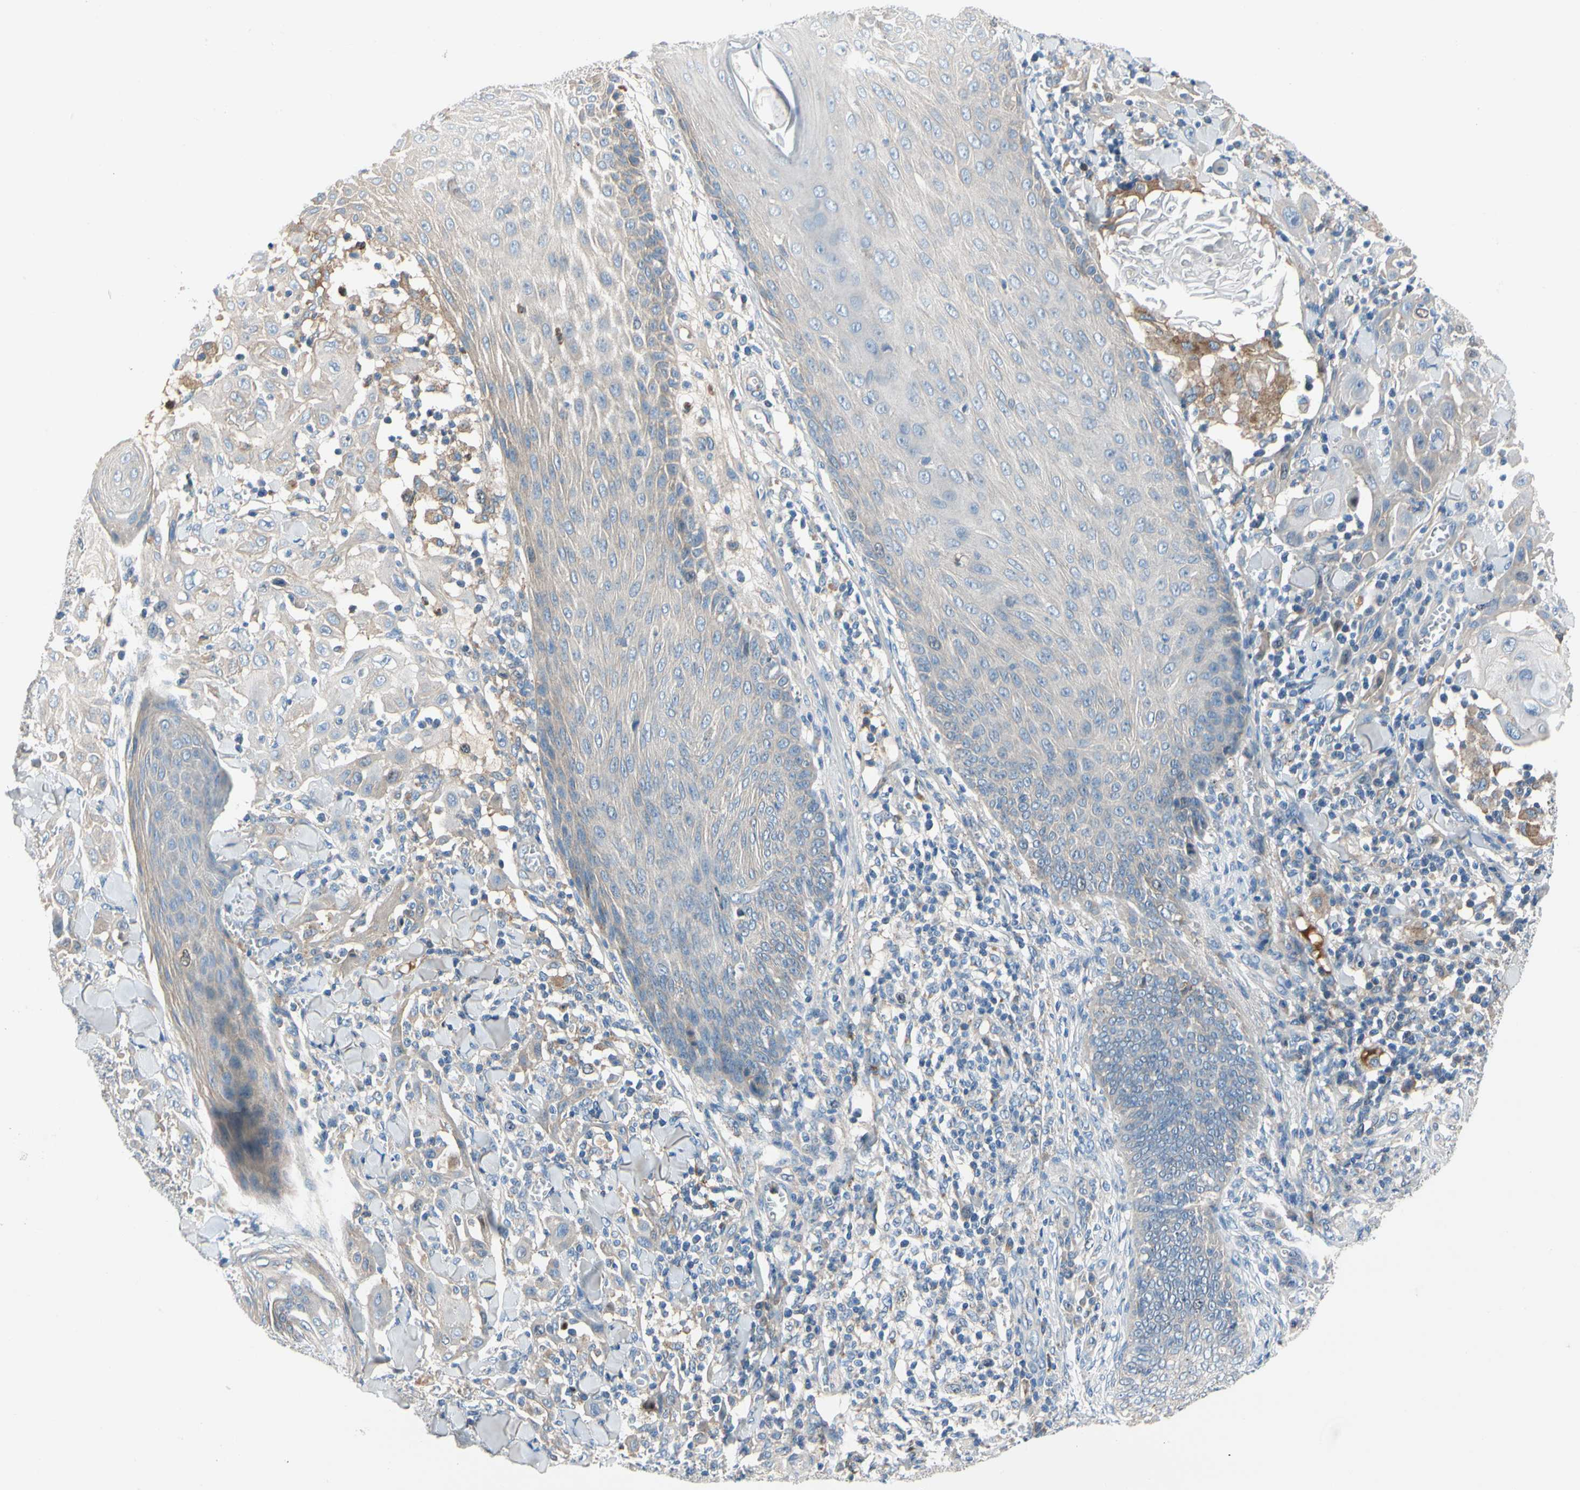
{"staining": {"intensity": "weak", "quantity": "<25%", "location": "cytoplasmic/membranous"}, "tissue": "skin cancer", "cell_type": "Tumor cells", "image_type": "cancer", "snomed": [{"axis": "morphology", "description": "Squamous cell carcinoma, NOS"}, {"axis": "topography", "description": "Skin"}], "caption": "Skin squamous cell carcinoma was stained to show a protein in brown. There is no significant expression in tumor cells. (DAB immunohistochemistry (IHC) with hematoxylin counter stain).", "gene": "HJURP", "patient": {"sex": "male", "age": 24}}